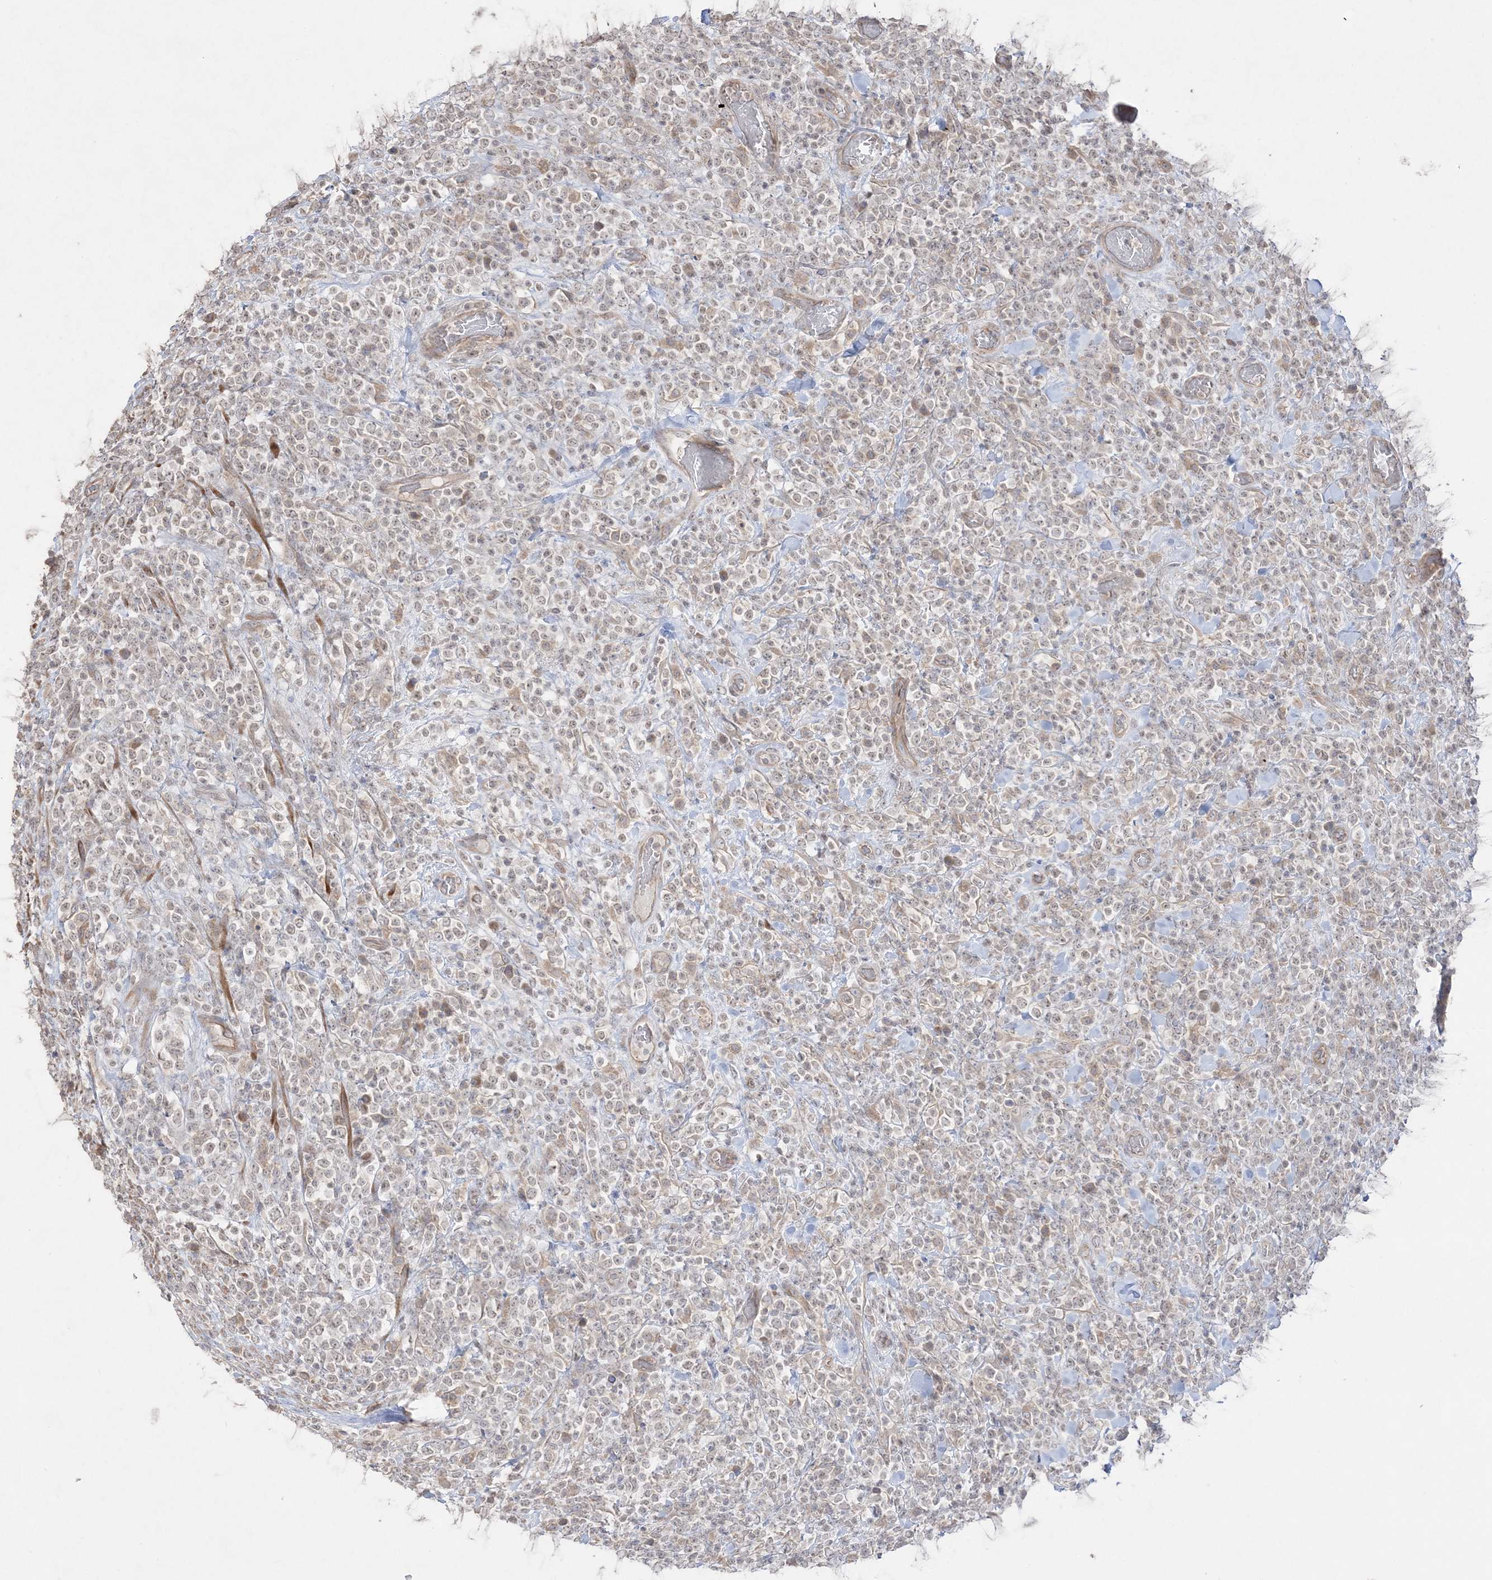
{"staining": {"intensity": "negative", "quantity": "none", "location": "none"}, "tissue": "lymphoma", "cell_type": "Tumor cells", "image_type": "cancer", "snomed": [{"axis": "morphology", "description": "Malignant lymphoma, non-Hodgkin's type, High grade"}, {"axis": "topography", "description": "Colon"}], "caption": "IHC histopathology image of neoplastic tissue: high-grade malignant lymphoma, non-Hodgkin's type stained with DAB (3,3'-diaminobenzidine) reveals no significant protein expression in tumor cells.", "gene": "SH3BP4", "patient": {"sex": "female", "age": 53}}